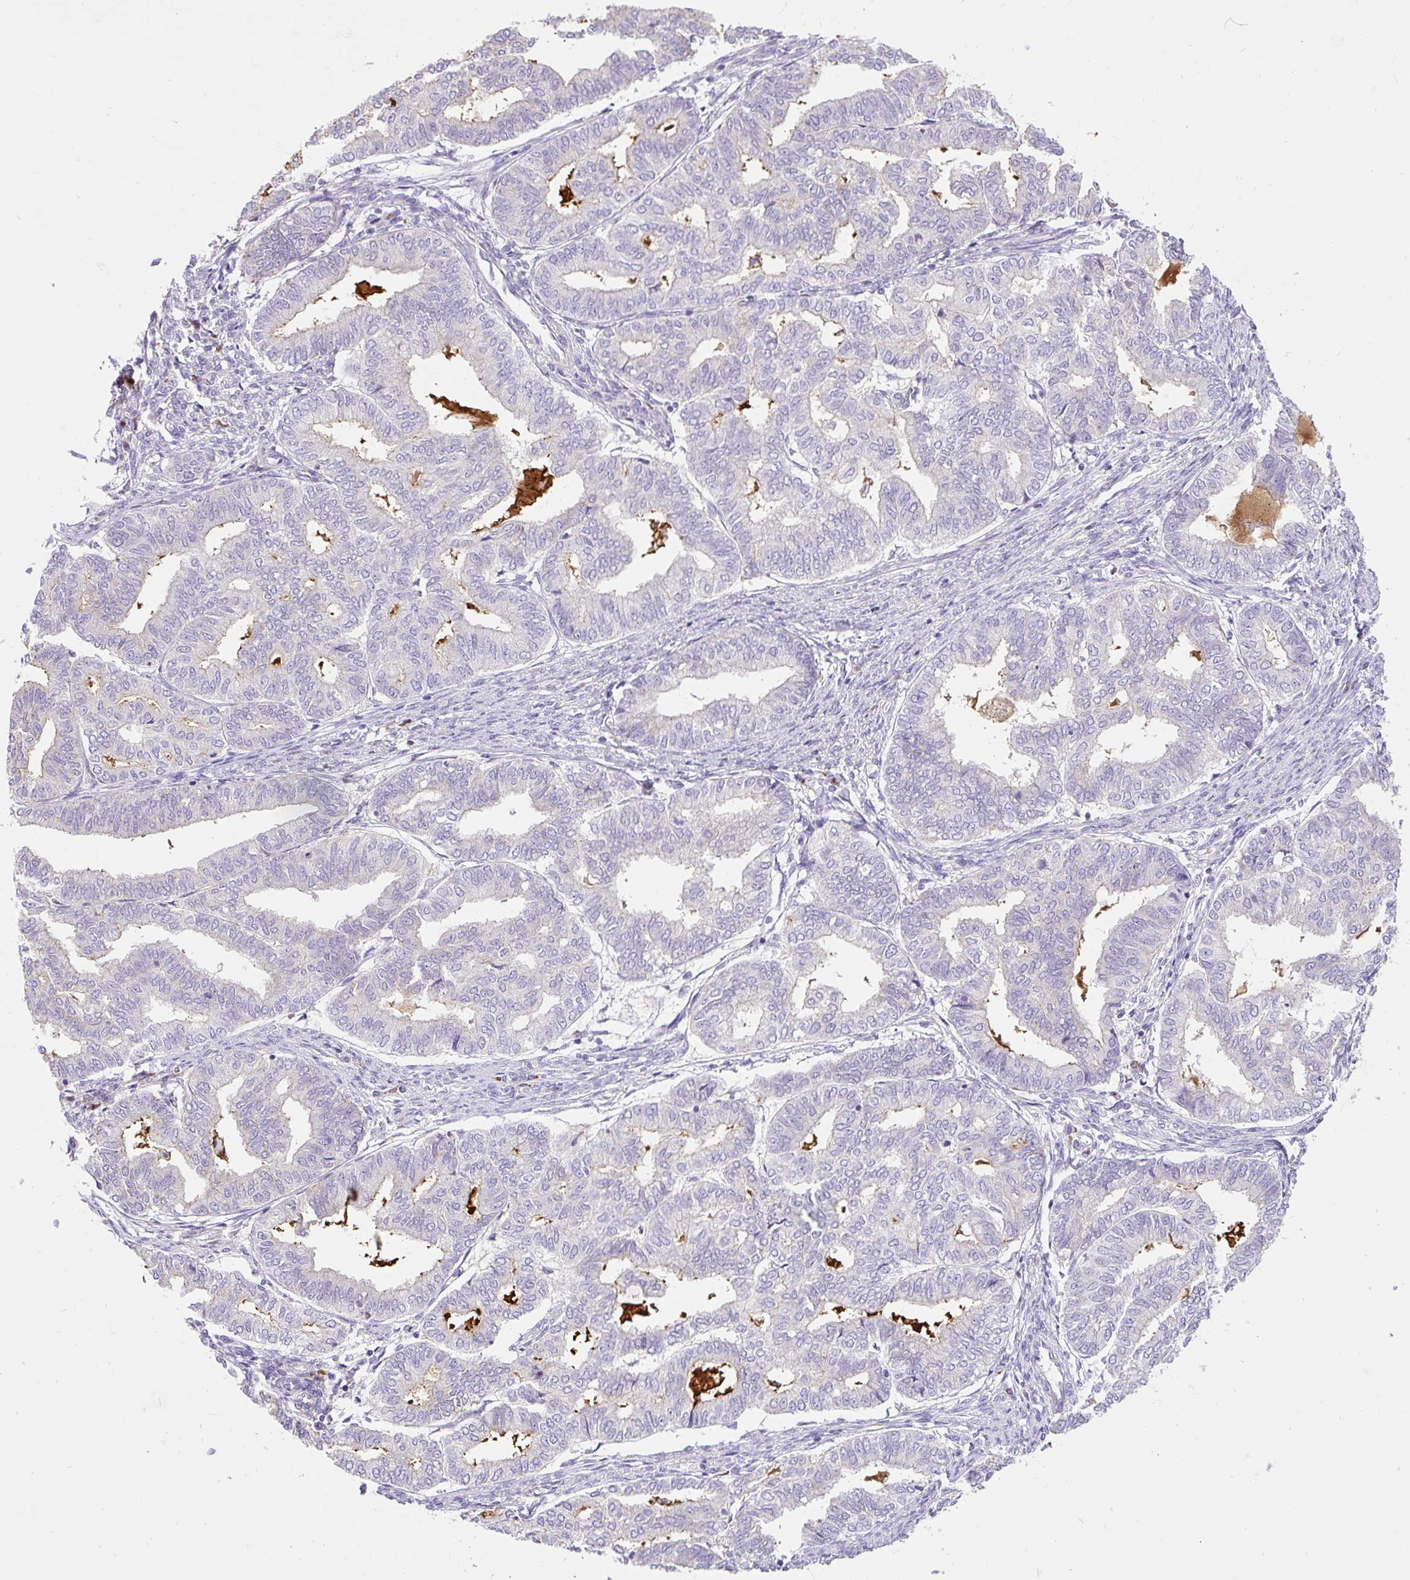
{"staining": {"intensity": "negative", "quantity": "none", "location": "none"}, "tissue": "endometrial cancer", "cell_type": "Tumor cells", "image_type": "cancer", "snomed": [{"axis": "morphology", "description": "Adenocarcinoma, NOS"}, {"axis": "topography", "description": "Endometrium"}], "caption": "Immunohistochemical staining of adenocarcinoma (endometrial) reveals no significant staining in tumor cells.", "gene": "CFAP47", "patient": {"sex": "female", "age": 79}}